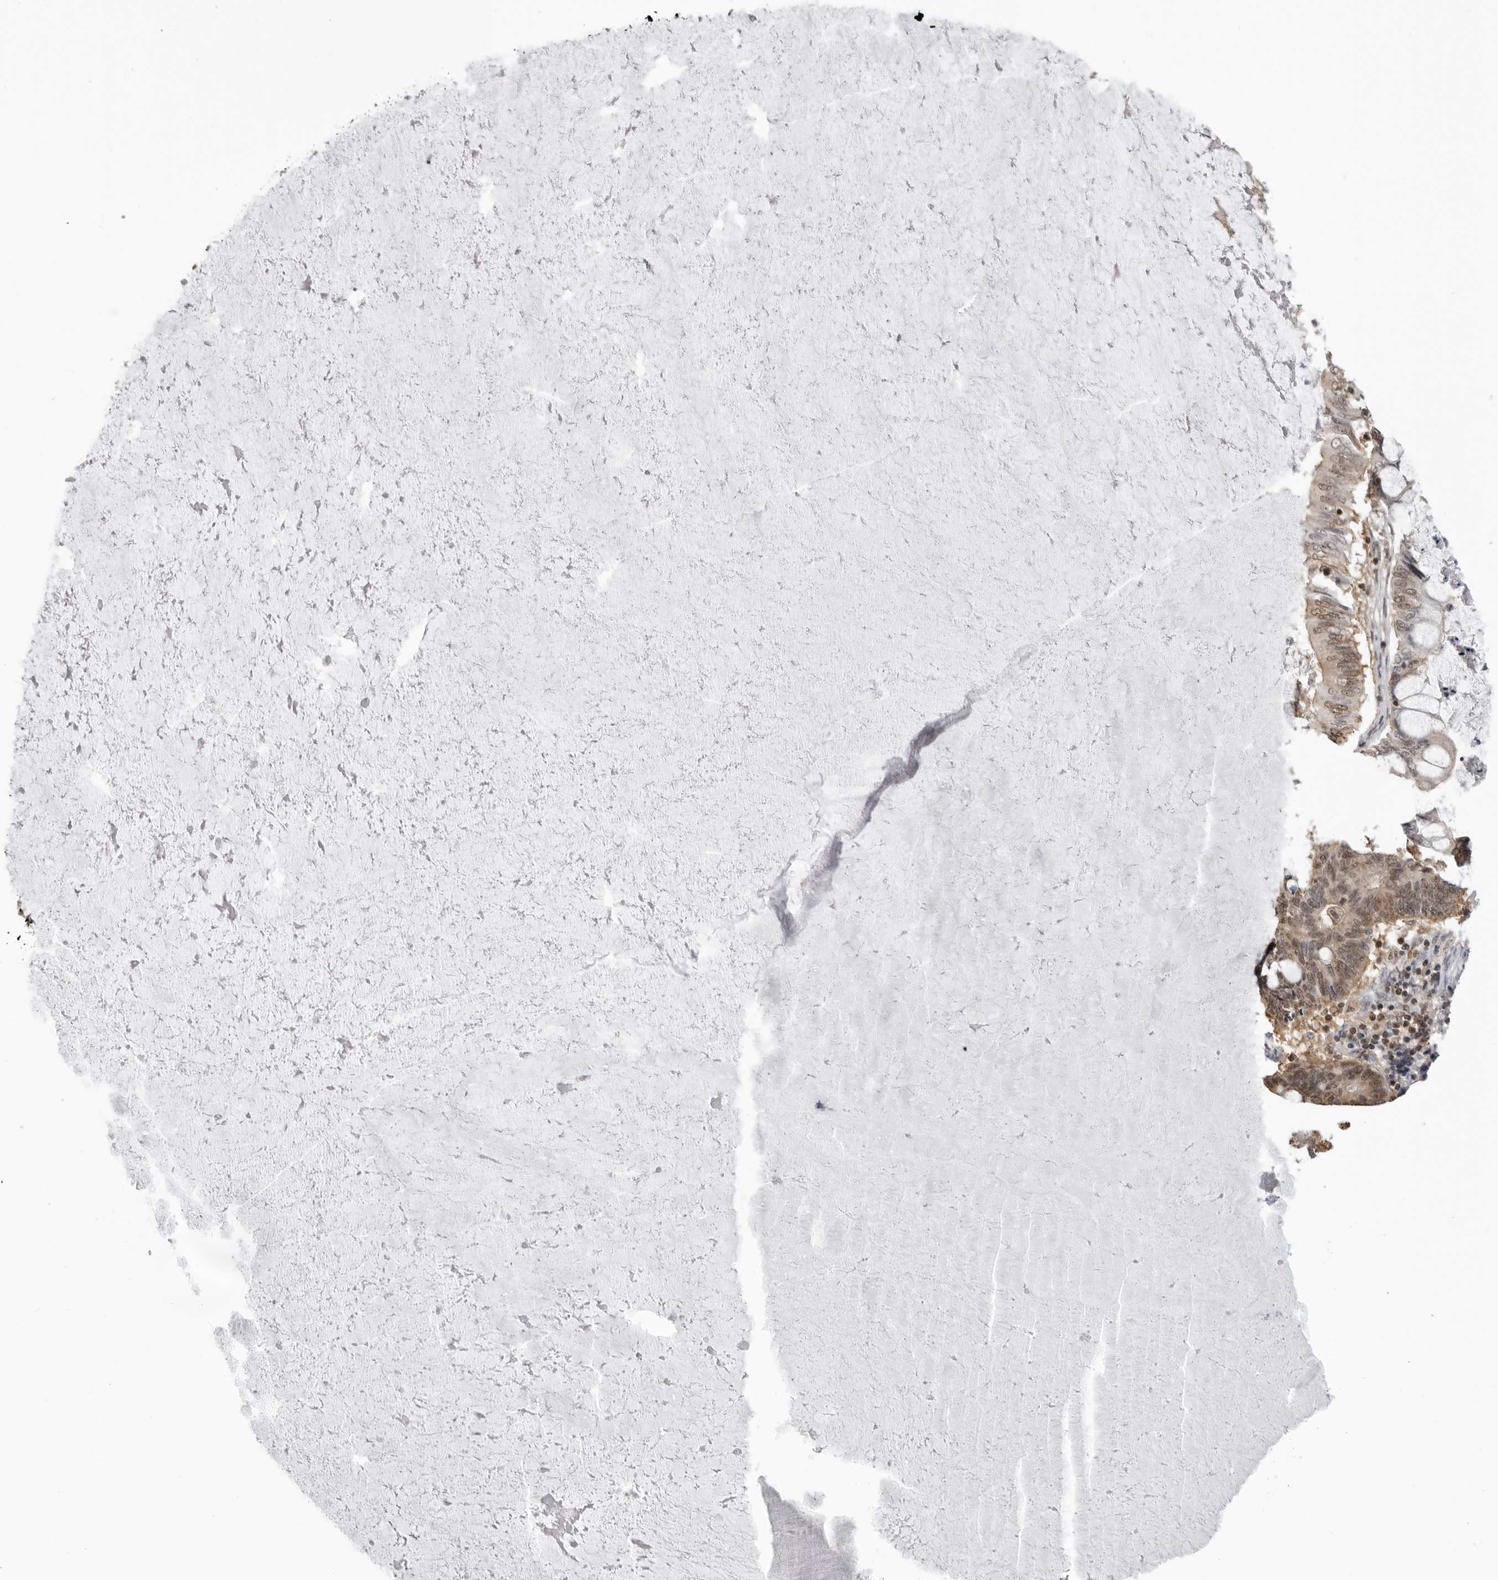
{"staining": {"intensity": "moderate", "quantity": ">75%", "location": "cytoplasmic/membranous,nuclear"}, "tissue": "ovarian cancer", "cell_type": "Tumor cells", "image_type": "cancer", "snomed": [{"axis": "morphology", "description": "Cystadenocarcinoma, mucinous, NOS"}, {"axis": "topography", "description": "Ovary"}], "caption": "Immunohistochemical staining of human ovarian cancer reveals medium levels of moderate cytoplasmic/membranous and nuclear protein staining in about >75% of tumor cells. (DAB = brown stain, brightfield microscopy at high magnification).", "gene": "PDCL3", "patient": {"sex": "female", "age": 61}}